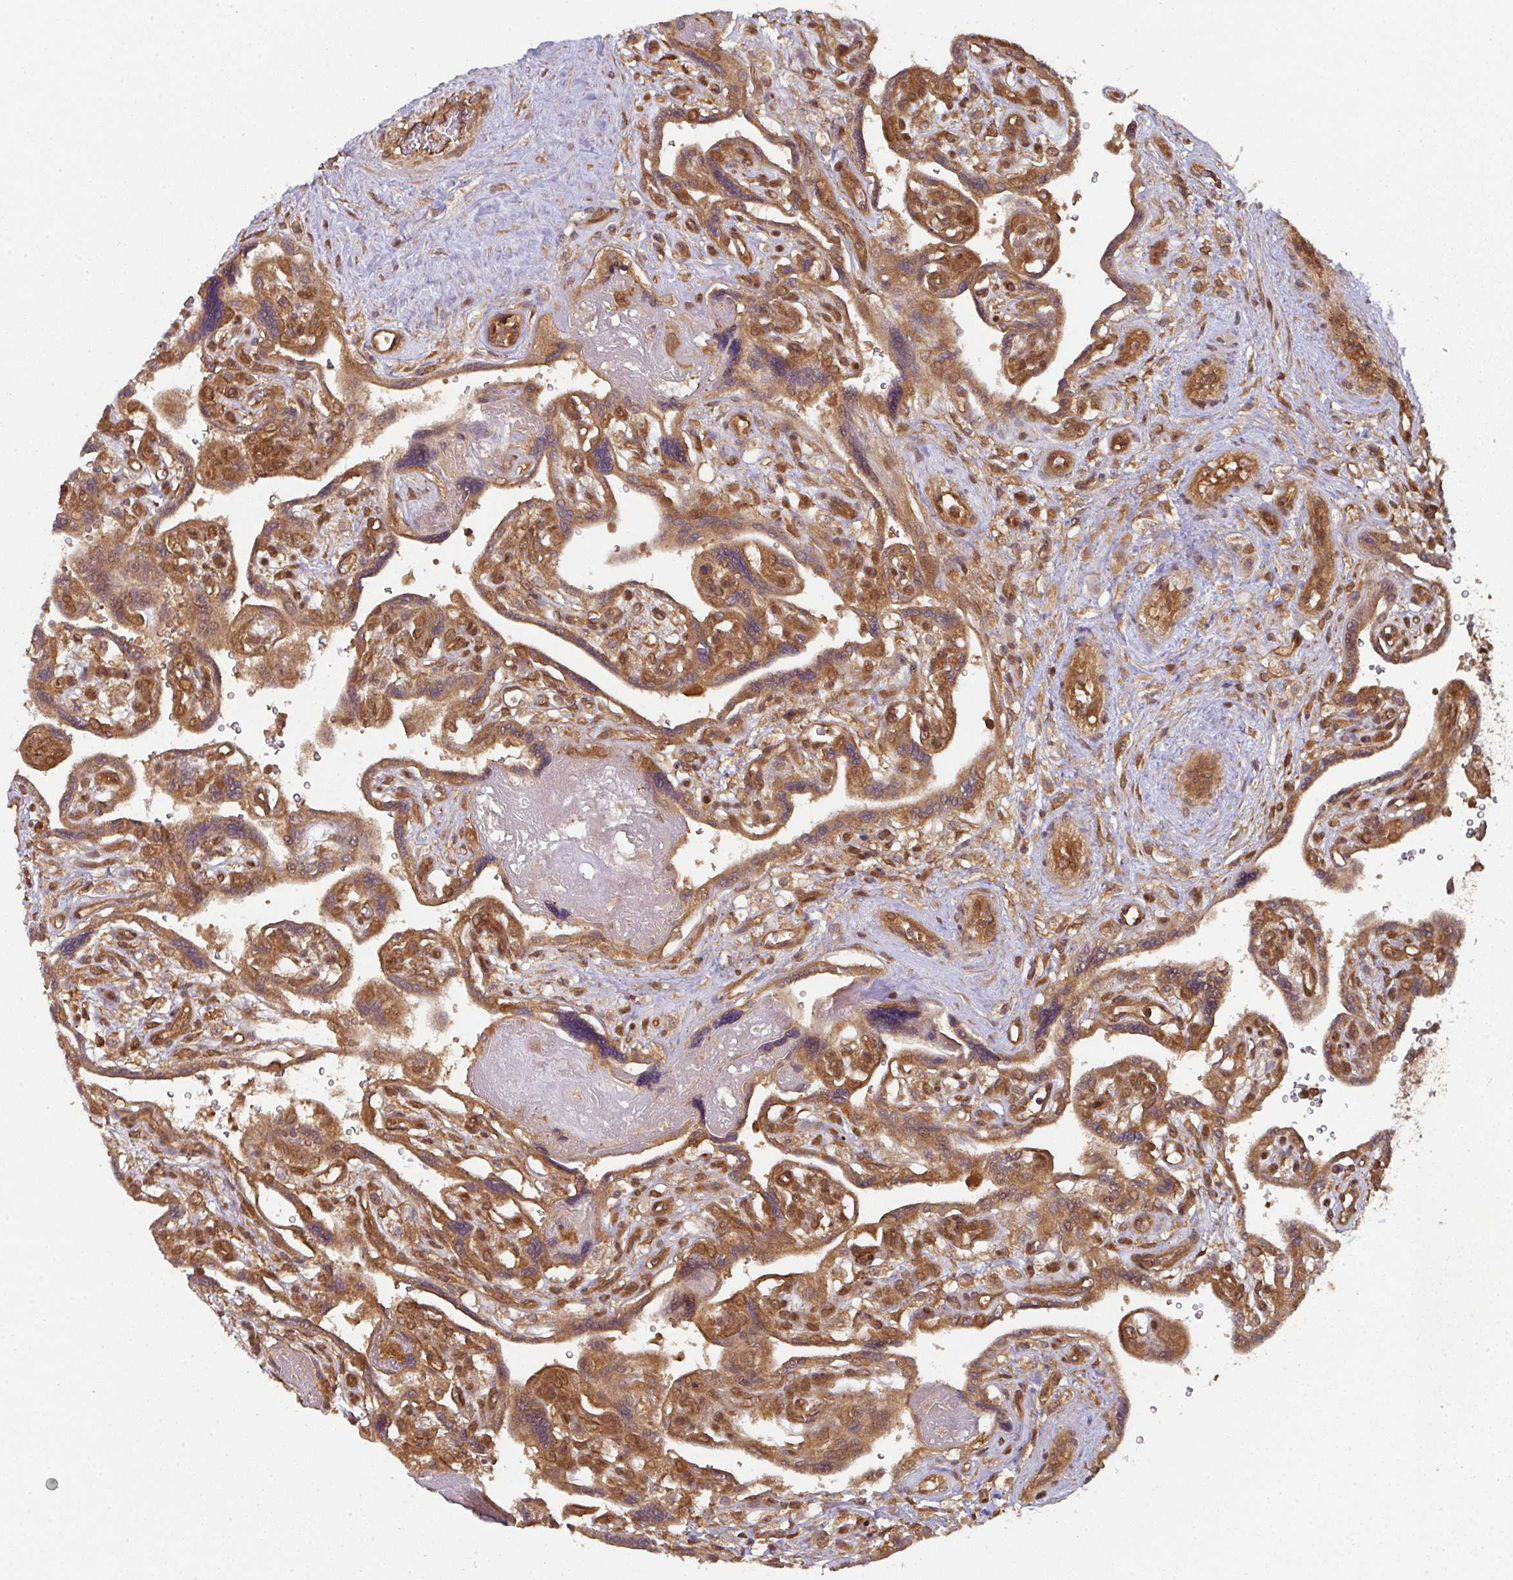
{"staining": {"intensity": "moderate", "quantity": ">75%", "location": "cytoplasmic/membranous,nuclear"}, "tissue": "placenta", "cell_type": "Decidual cells", "image_type": "normal", "snomed": [{"axis": "morphology", "description": "Normal tissue, NOS"}, {"axis": "topography", "description": "Placenta"}], "caption": "Moderate cytoplasmic/membranous,nuclear expression for a protein is present in about >75% of decidual cells of normal placenta using immunohistochemistry.", "gene": "EIF4EBP2", "patient": {"sex": "female", "age": 39}}